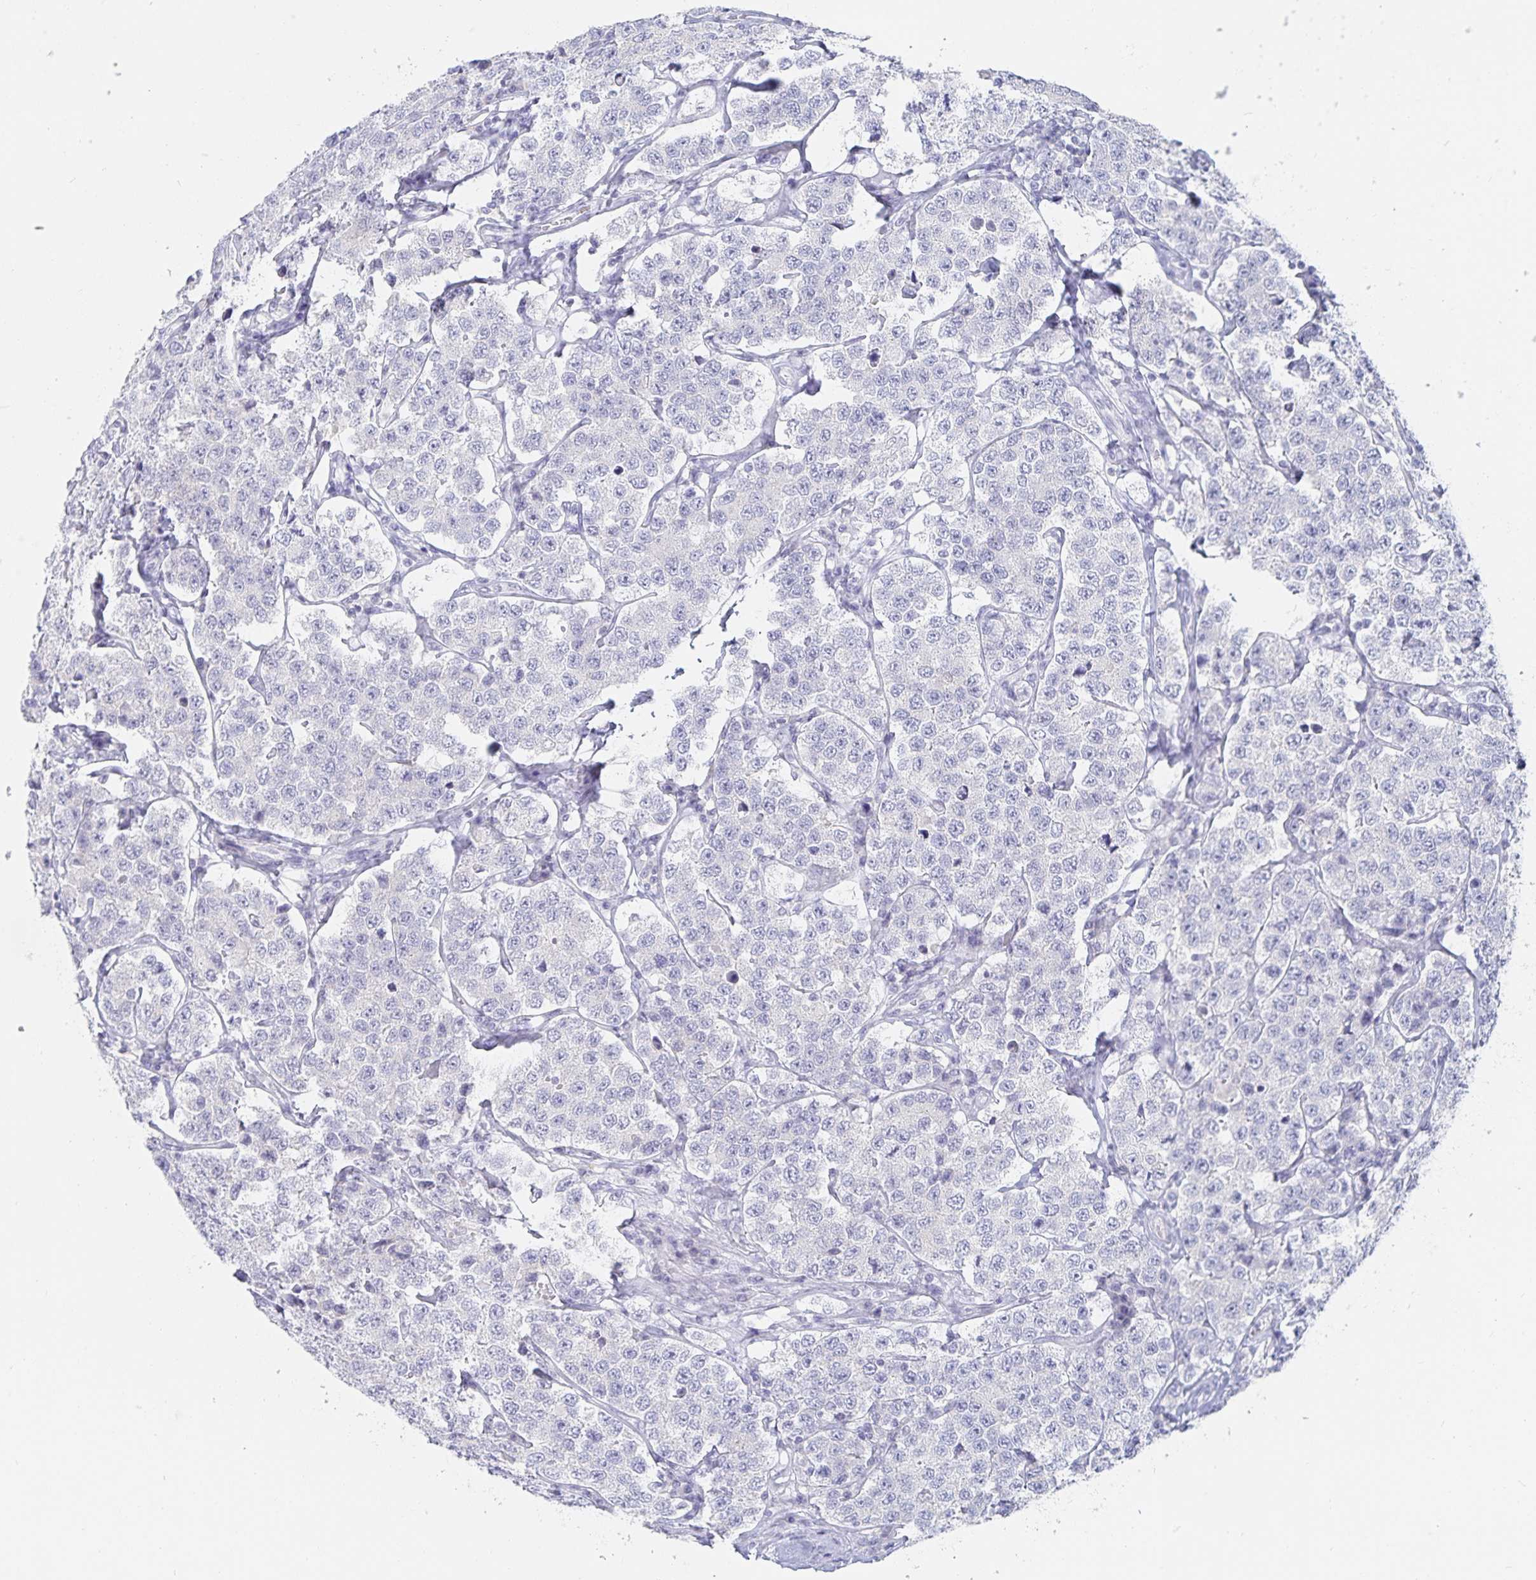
{"staining": {"intensity": "weak", "quantity": "<25%", "location": "cytoplasmic/membranous"}, "tissue": "testis cancer", "cell_type": "Tumor cells", "image_type": "cancer", "snomed": [{"axis": "morphology", "description": "Seminoma, NOS"}, {"axis": "topography", "description": "Testis"}], "caption": "Protein analysis of testis seminoma displays no significant staining in tumor cells. (IHC, brightfield microscopy, high magnification).", "gene": "SFTPA1", "patient": {"sex": "male", "age": 34}}